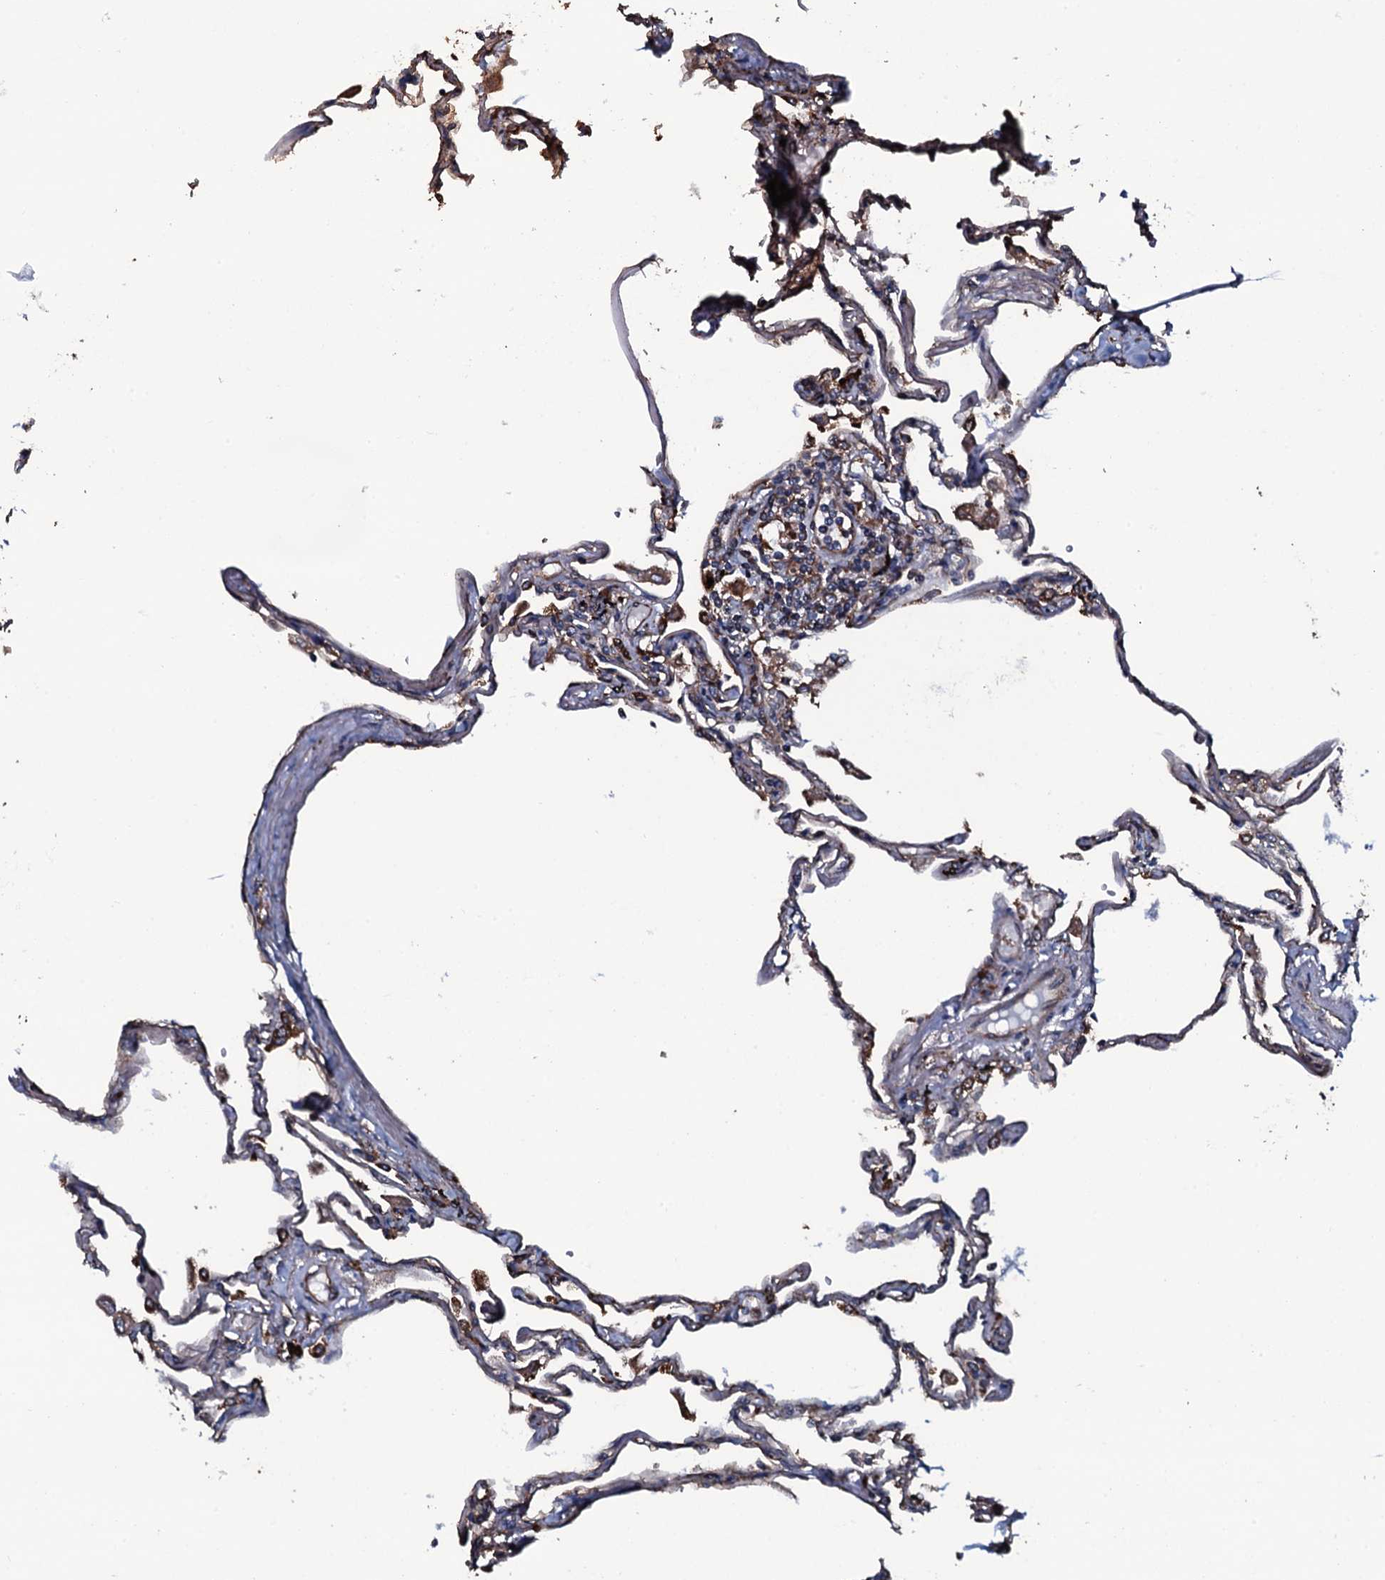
{"staining": {"intensity": "moderate", "quantity": ">75%", "location": "cytoplasmic/membranous"}, "tissue": "lung", "cell_type": "Alveolar cells", "image_type": "normal", "snomed": [{"axis": "morphology", "description": "Normal tissue, NOS"}, {"axis": "topography", "description": "Lung"}], "caption": "Immunohistochemical staining of benign human lung displays >75% levels of moderate cytoplasmic/membranous protein positivity in about >75% of alveolar cells. The staining was performed using DAB (3,3'-diaminobenzidine), with brown indicating positive protein expression. Nuclei are stained blue with hematoxylin.", "gene": "RAB12", "patient": {"sex": "female", "age": 67}}